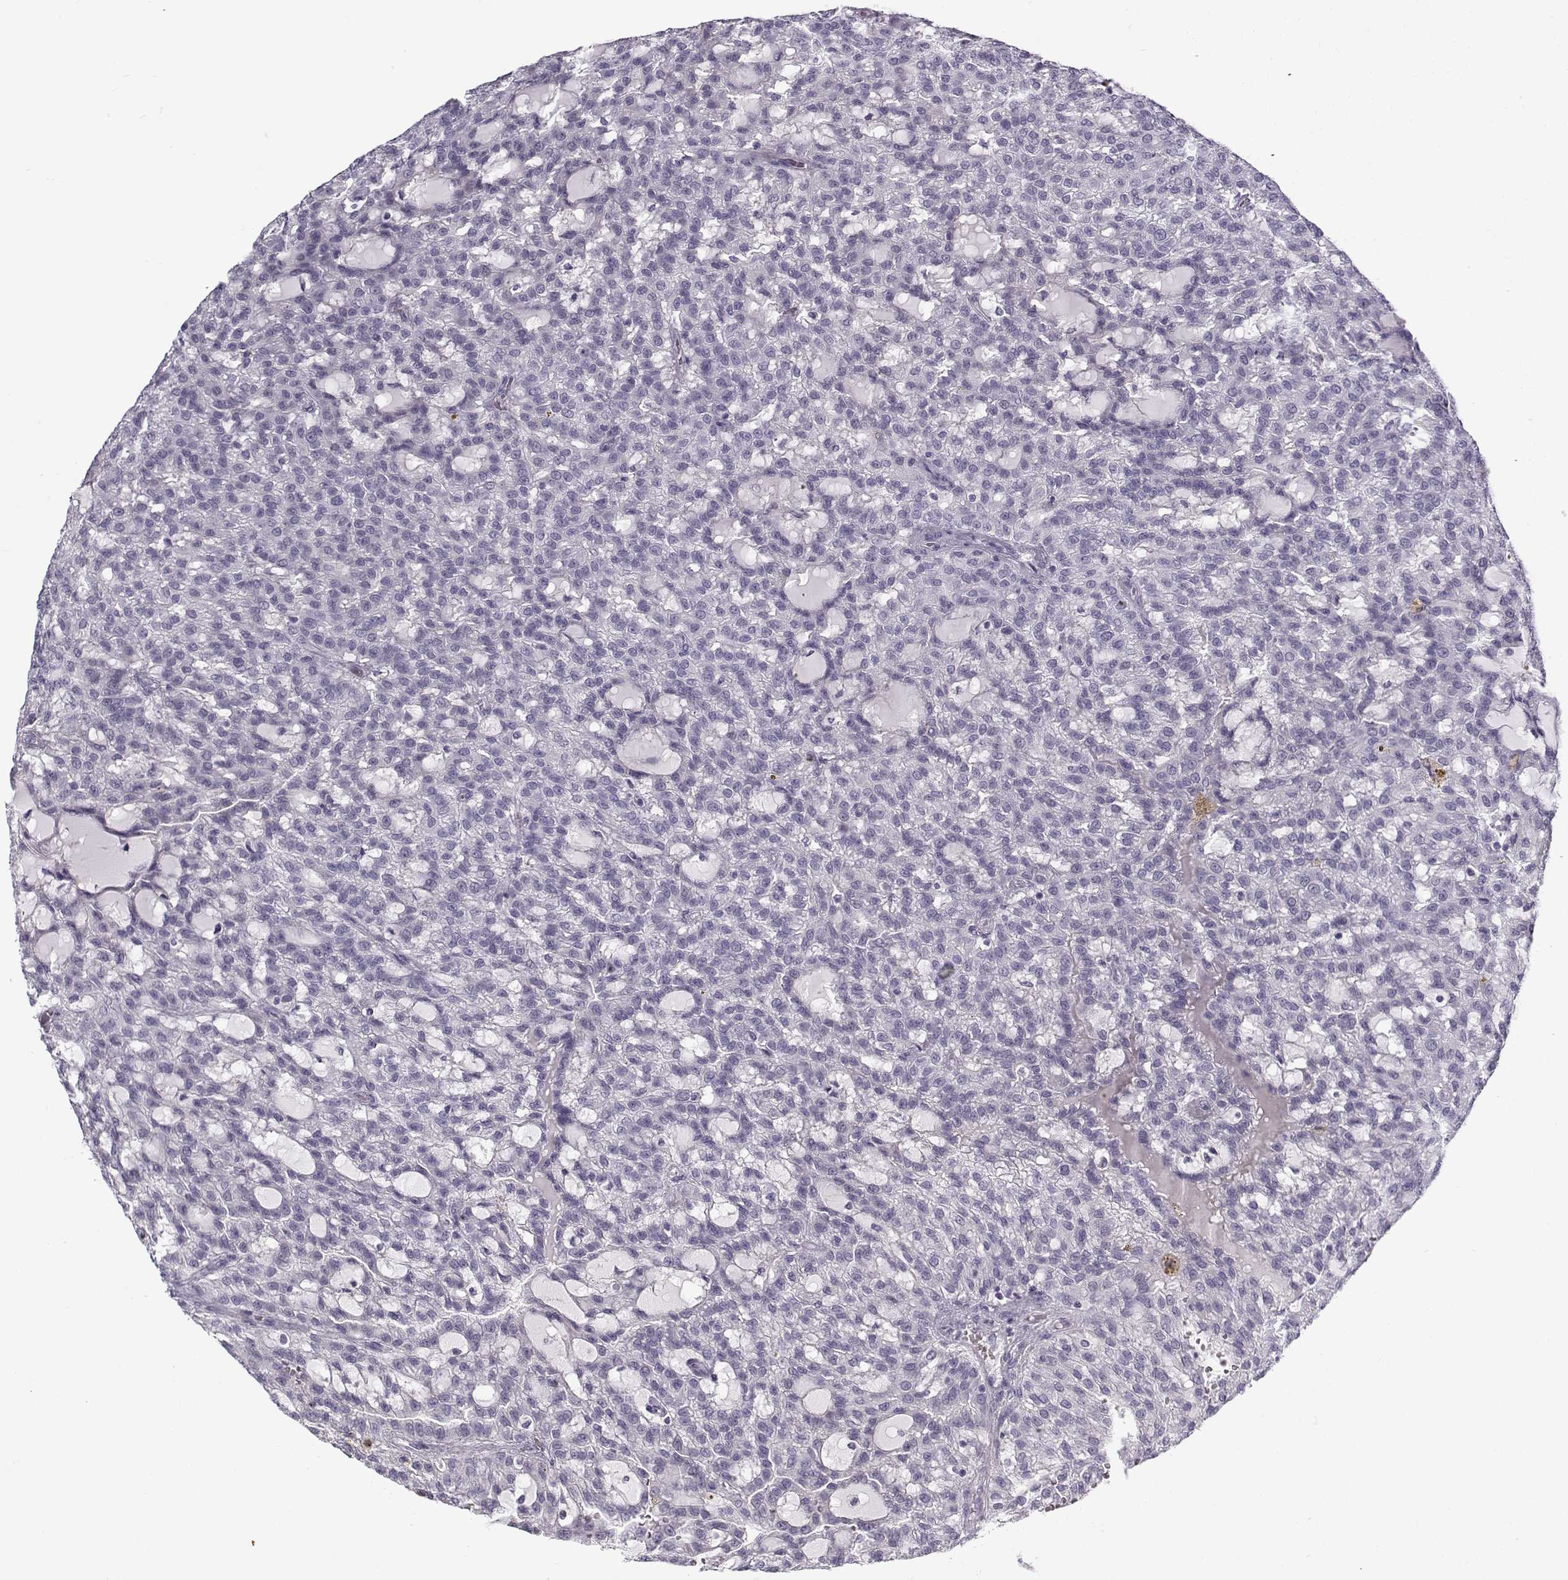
{"staining": {"intensity": "negative", "quantity": "none", "location": "none"}, "tissue": "renal cancer", "cell_type": "Tumor cells", "image_type": "cancer", "snomed": [{"axis": "morphology", "description": "Adenocarcinoma, NOS"}, {"axis": "topography", "description": "Kidney"}], "caption": "The histopathology image shows no significant expression in tumor cells of renal adenocarcinoma.", "gene": "GTSF1L", "patient": {"sex": "male", "age": 63}}